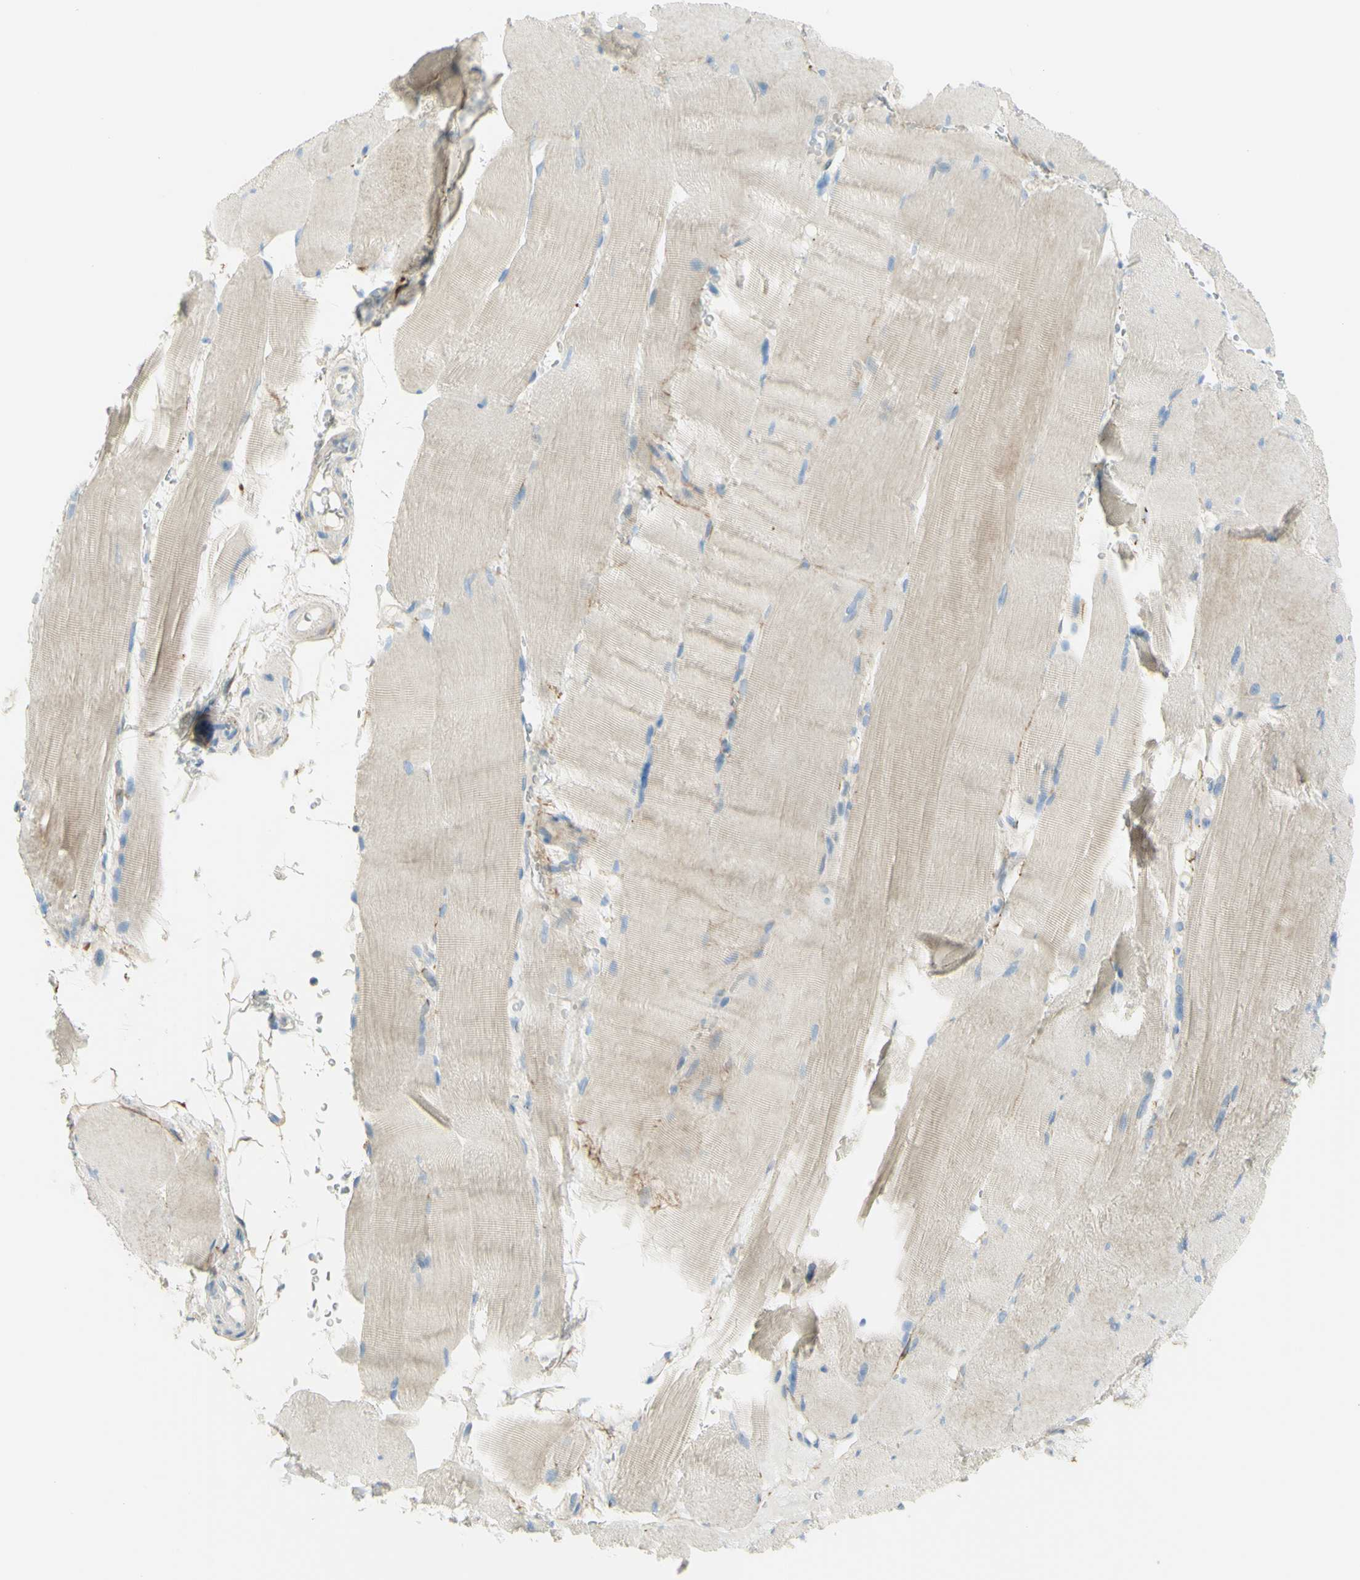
{"staining": {"intensity": "weak", "quantity": ">75%", "location": "cytoplasmic/membranous"}, "tissue": "skeletal muscle", "cell_type": "Myocytes", "image_type": "normal", "snomed": [{"axis": "morphology", "description": "Normal tissue, NOS"}, {"axis": "topography", "description": "Skin"}, {"axis": "topography", "description": "Skeletal muscle"}], "caption": "DAB immunohistochemical staining of normal skeletal muscle exhibits weak cytoplasmic/membranous protein expression in about >75% of myocytes. Using DAB (brown) and hematoxylin (blue) stains, captured at high magnification using brightfield microscopy.", "gene": "GCNT3", "patient": {"sex": "male", "age": 83}}